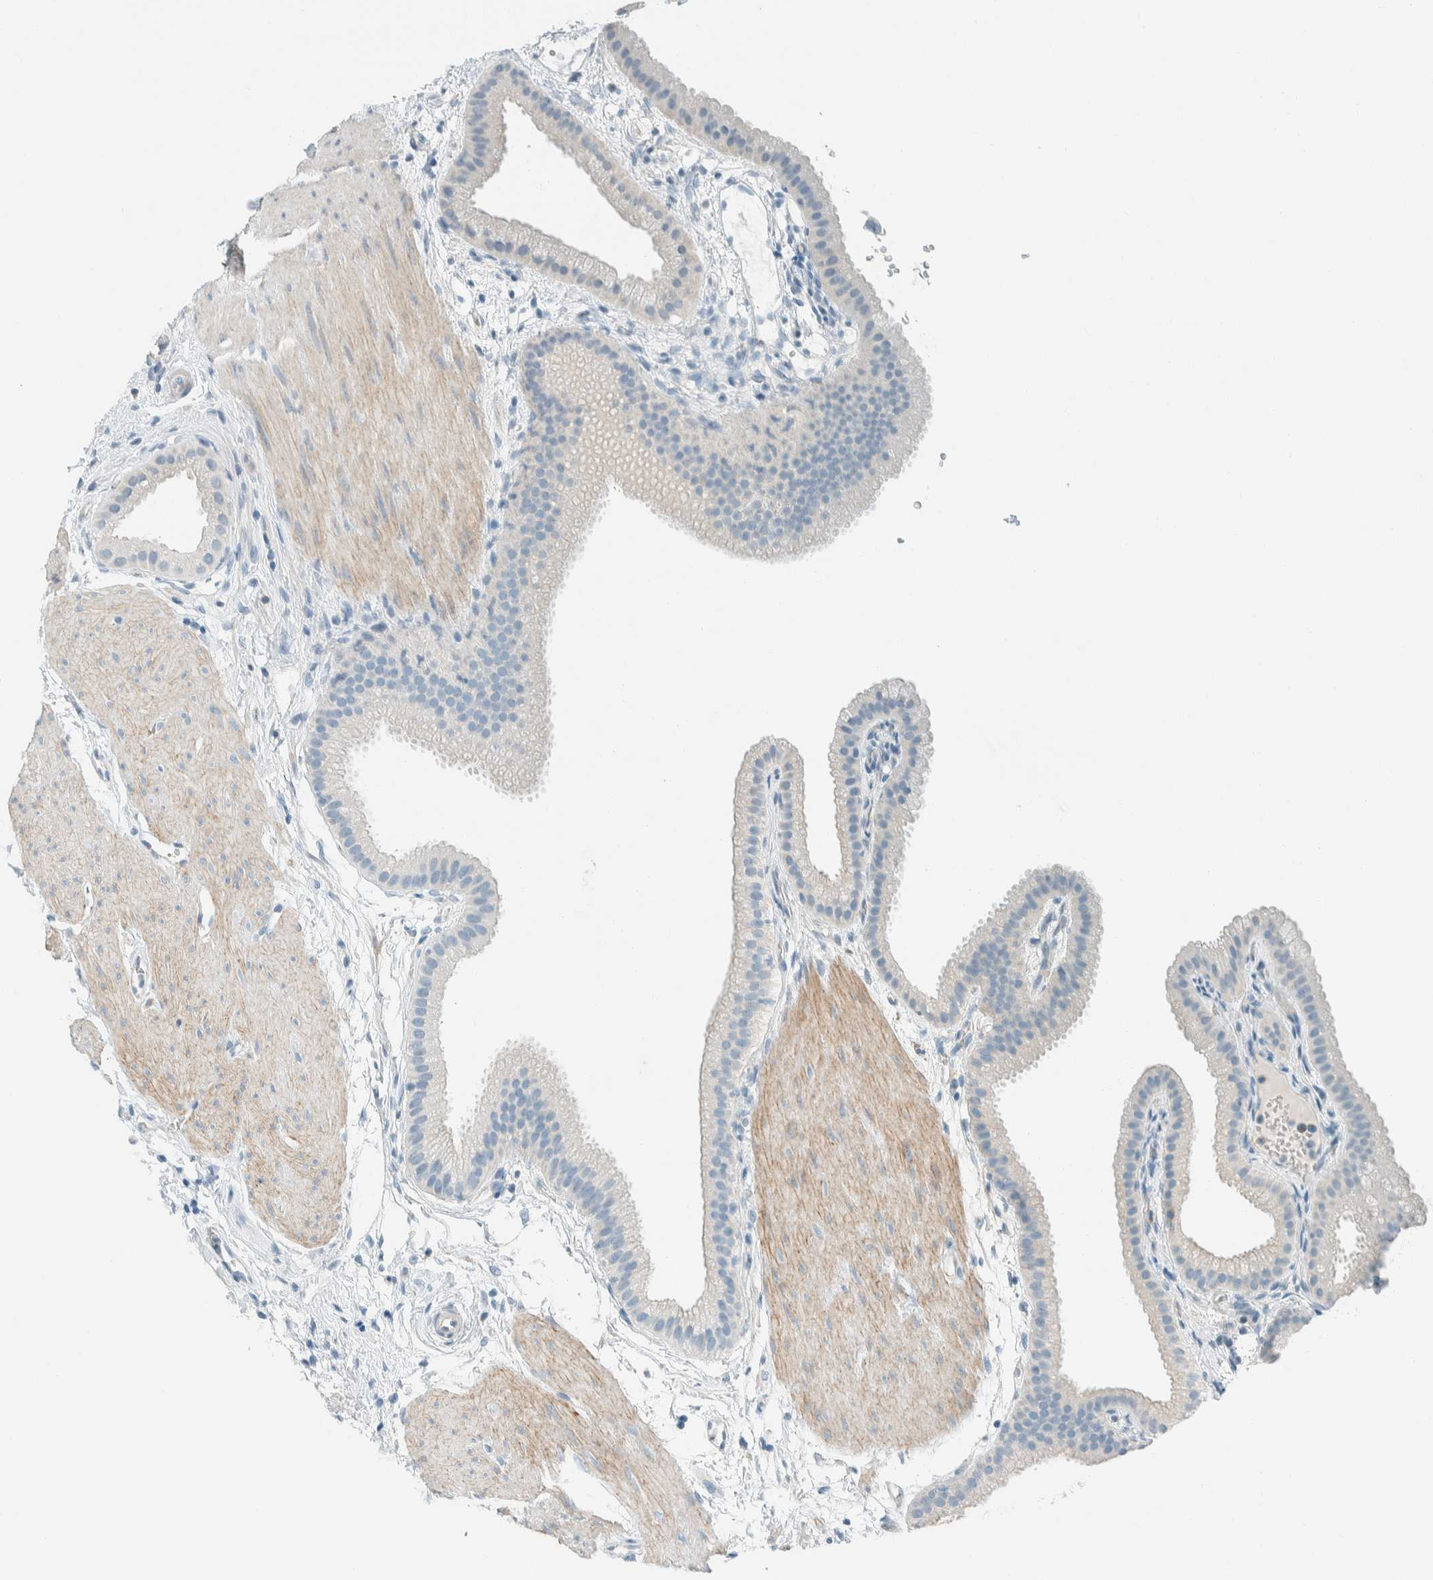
{"staining": {"intensity": "negative", "quantity": "none", "location": "none"}, "tissue": "gallbladder", "cell_type": "Glandular cells", "image_type": "normal", "snomed": [{"axis": "morphology", "description": "Normal tissue, NOS"}, {"axis": "topography", "description": "Gallbladder"}], "caption": "The histopathology image displays no staining of glandular cells in unremarkable gallbladder. (DAB (3,3'-diaminobenzidine) IHC visualized using brightfield microscopy, high magnification).", "gene": "SLFN12", "patient": {"sex": "female", "age": 64}}